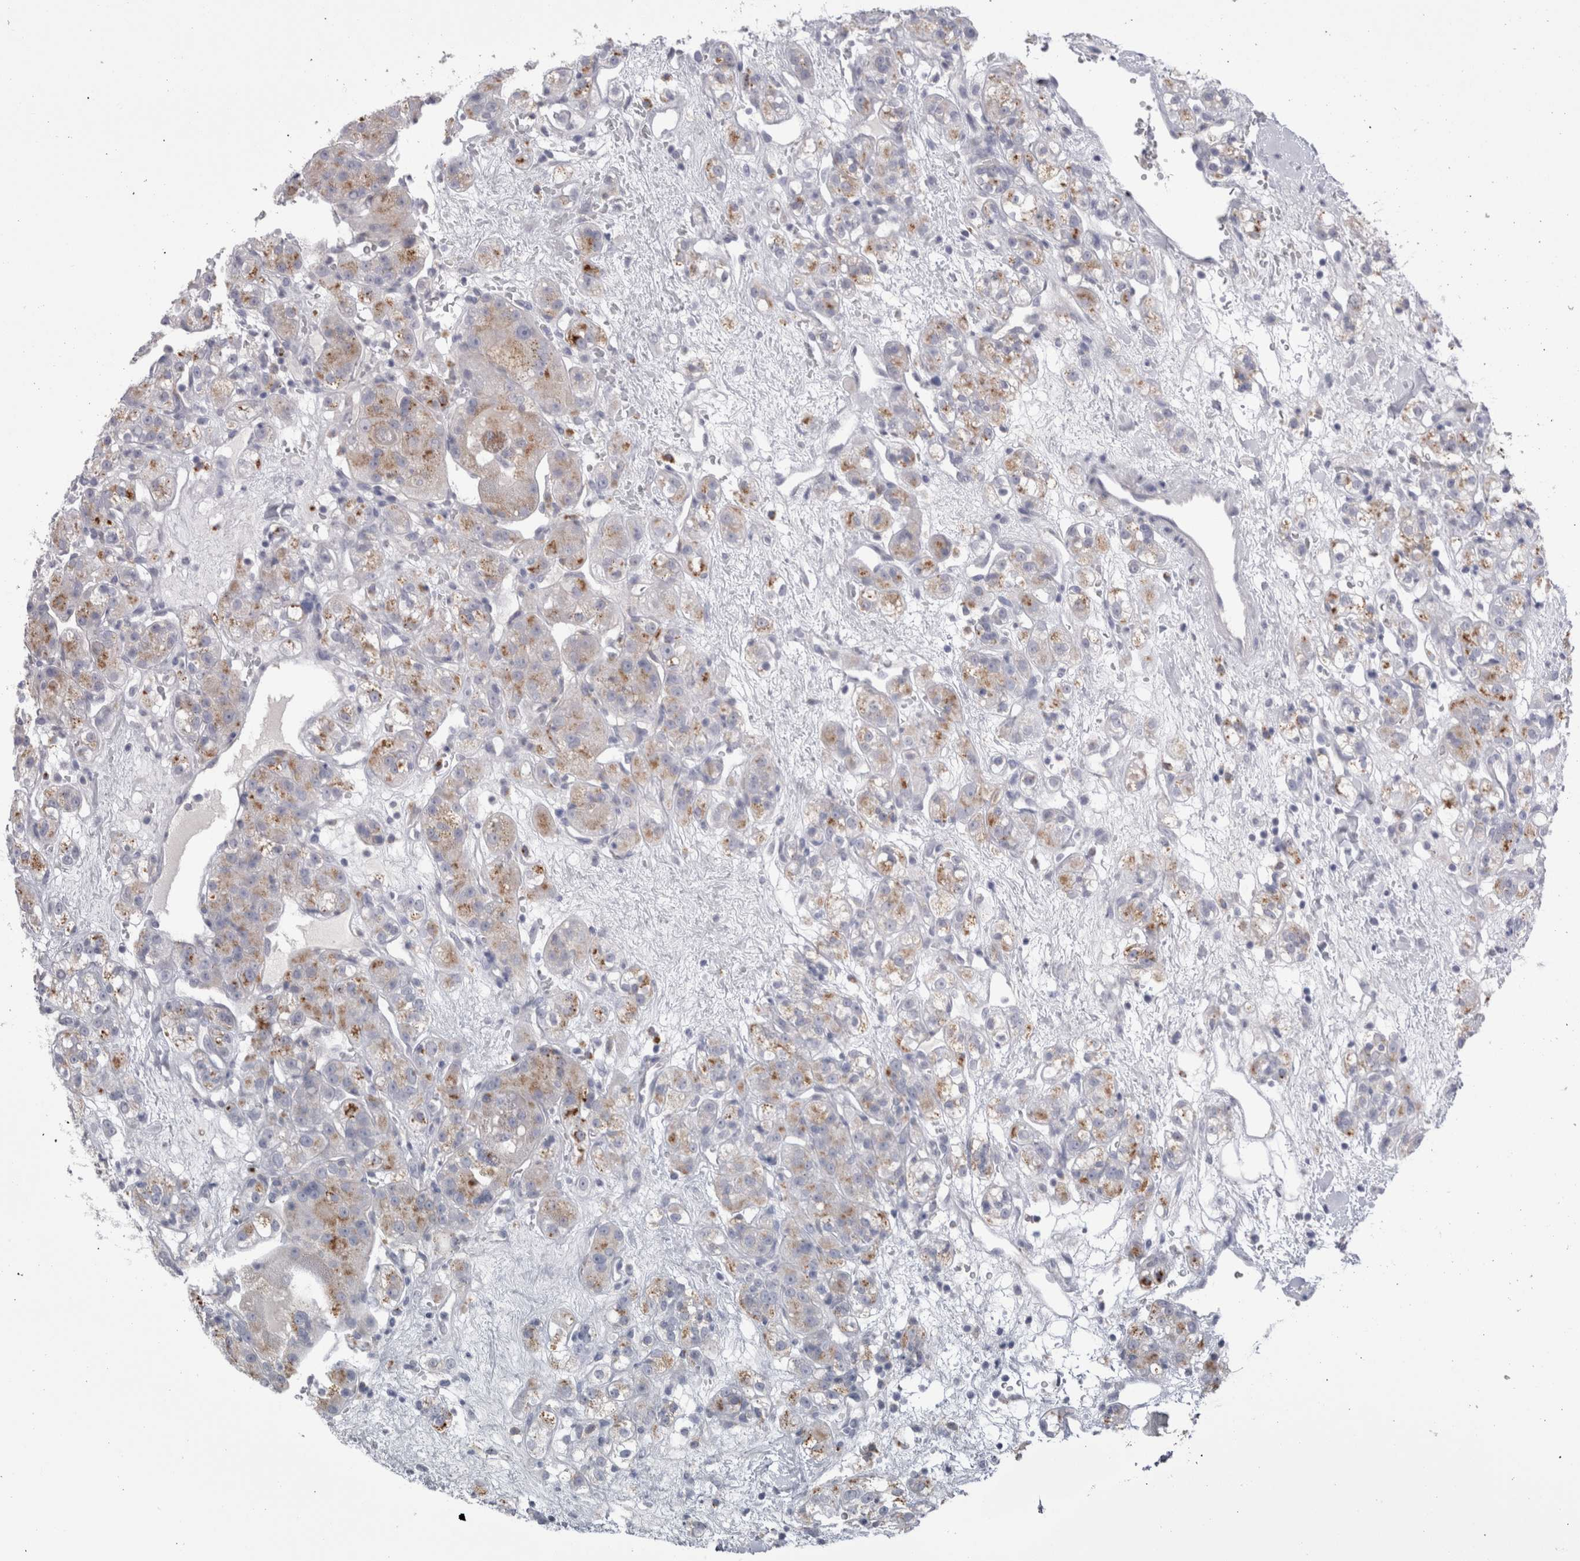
{"staining": {"intensity": "moderate", "quantity": "25%-75%", "location": "cytoplasmic/membranous"}, "tissue": "renal cancer", "cell_type": "Tumor cells", "image_type": "cancer", "snomed": [{"axis": "morphology", "description": "Normal tissue, NOS"}, {"axis": "morphology", "description": "Adenocarcinoma, NOS"}, {"axis": "topography", "description": "Kidney"}], "caption": "Immunohistochemistry of human renal adenocarcinoma displays medium levels of moderate cytoplasmic/membranous staining in about 25%-75% of tumor cells.", "gene": "EPDR1", "patient": {"sex": "male", "age": 61}}